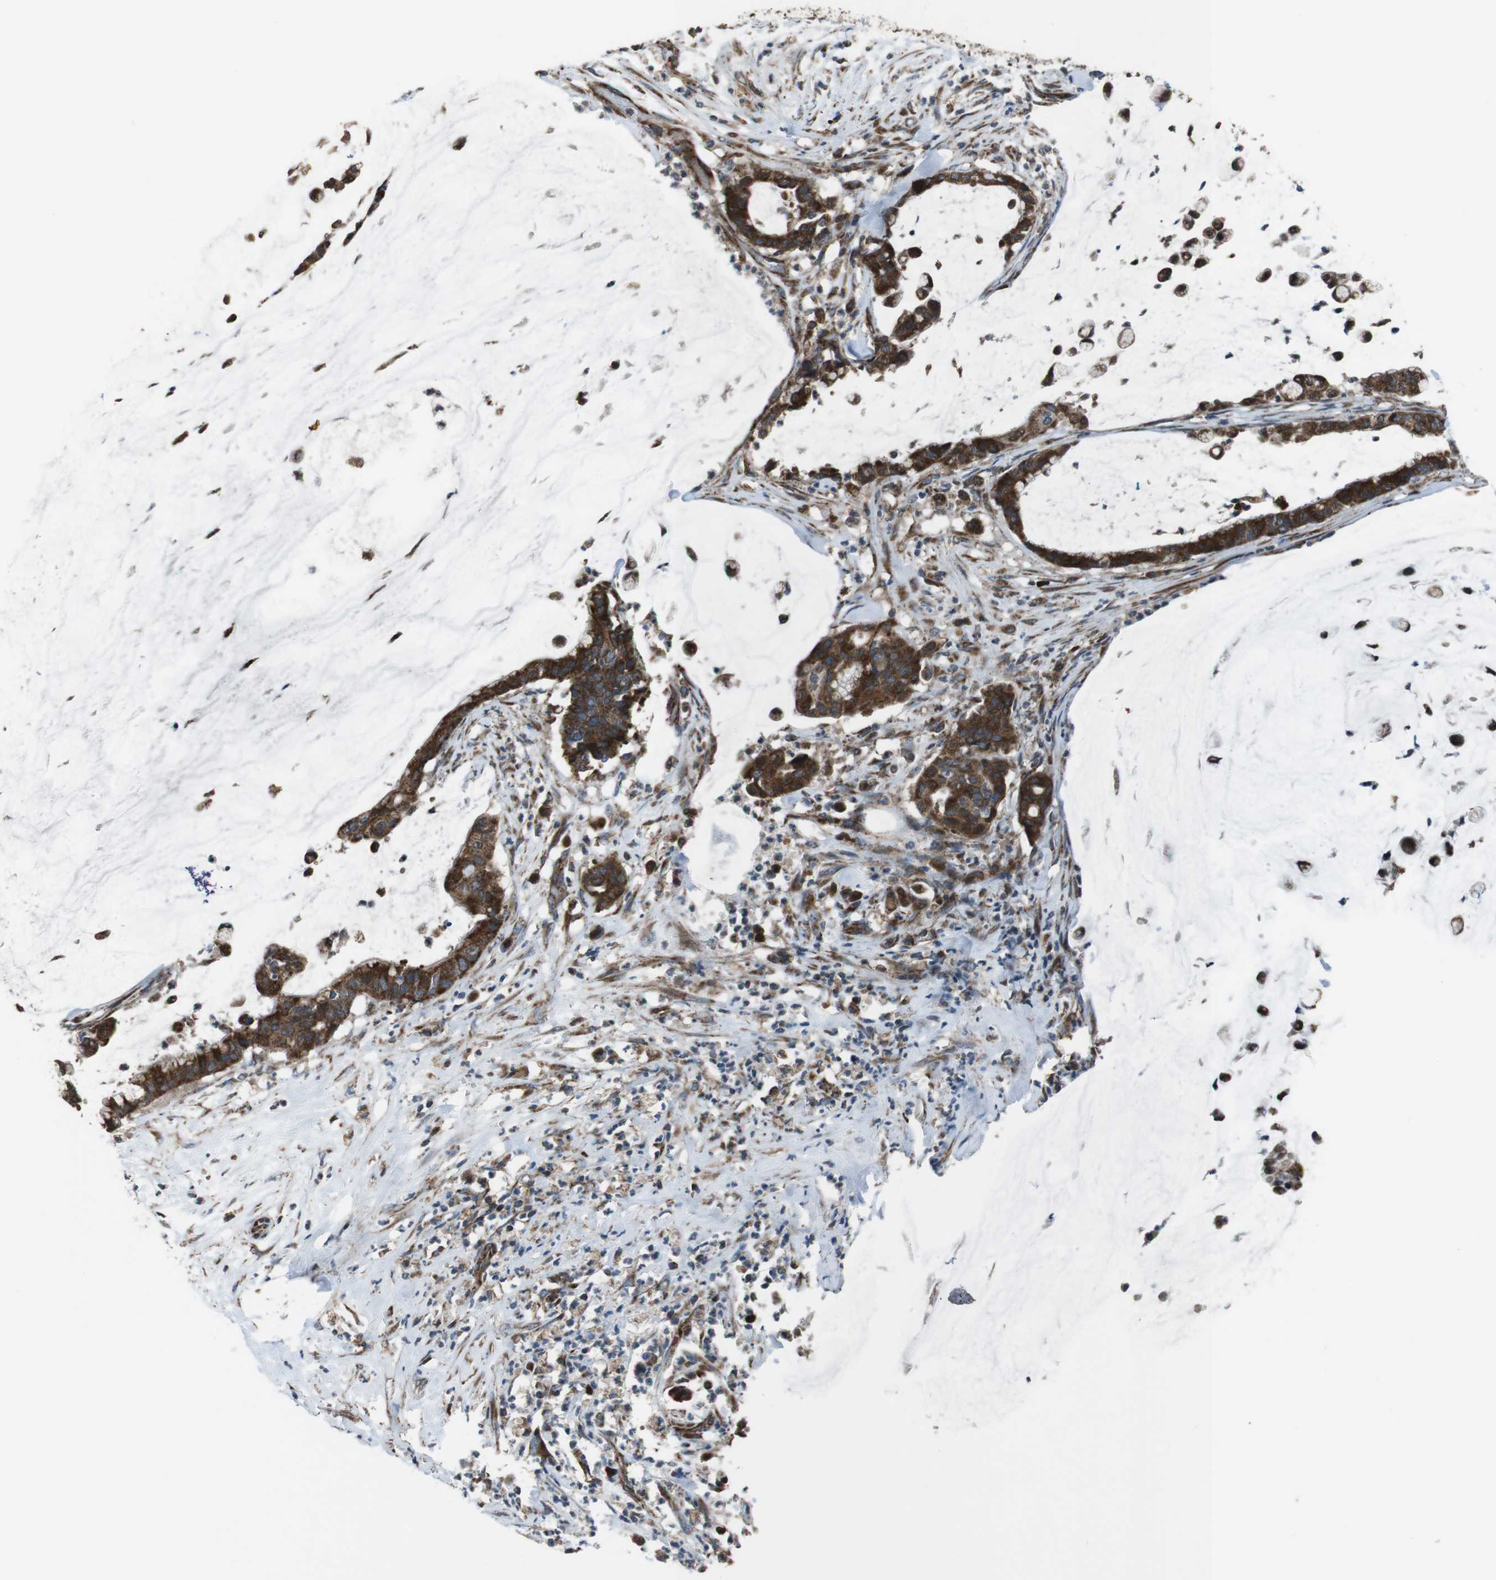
{"staining": {"intensity": "strong", "quantity": ">75%", "location": "cytoplasmic/membranous"}, "tissue": "pancreatic cancer", "cell_type": "Tumor cells", "image_type": "cancer", "snomed": [{"axis": "morphology", "description": "Adenocarcinoma, NOS"}, {"axis": "topography", "description": "Pancreas"}], "caption": "DAB immunohistochemical staining of human adenocarcinoma (pancreatic) exhibits strong cytoplasmic/membranous protein staining in about >75% of tumor cells.", "gene": "GIMAP8", "patient": {"sex": "male", "age": 41}}